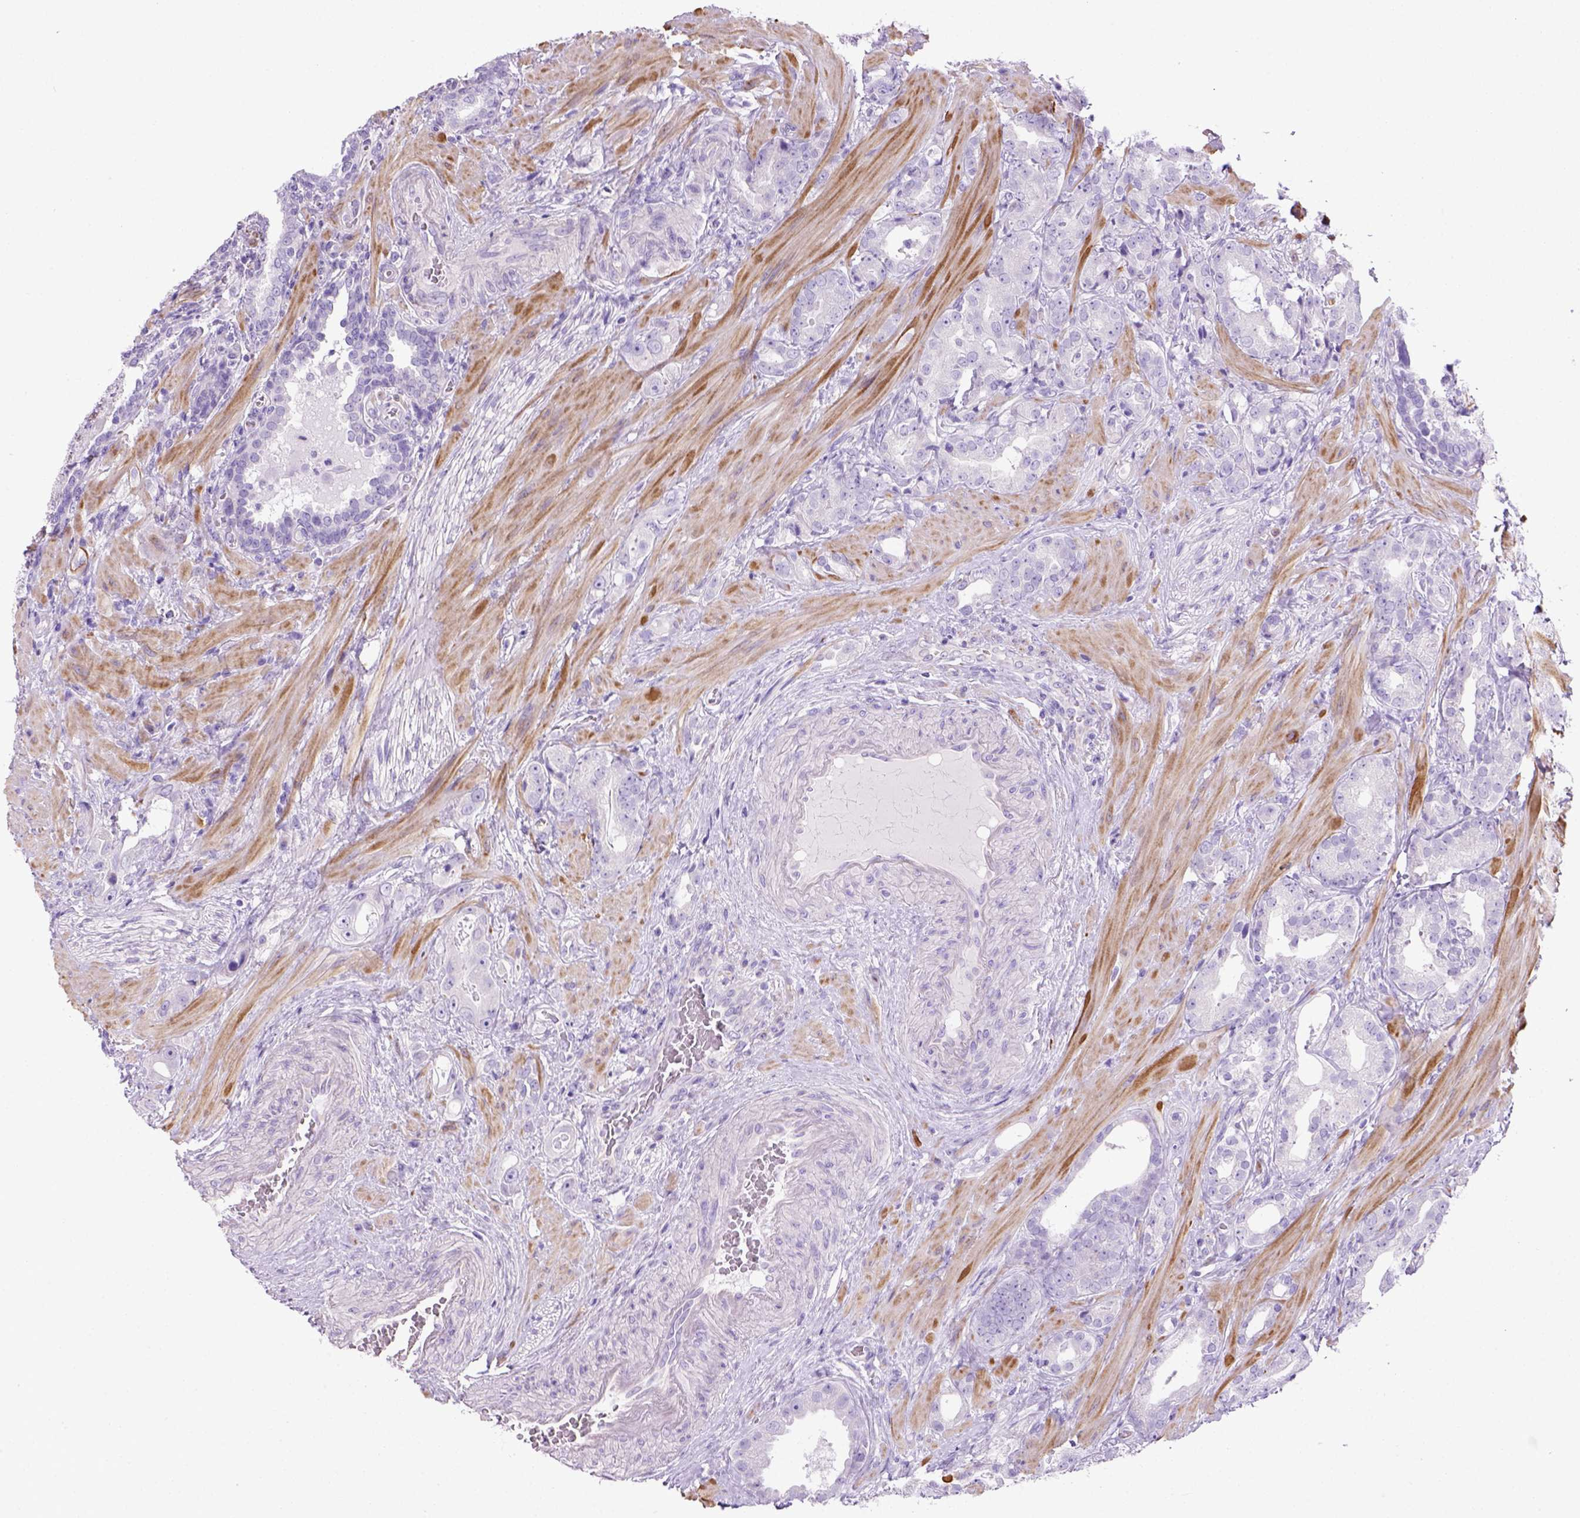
{"staining": {"intensity": "negative", "quantity": "none", "location": "none"}, "tissue": "prostate cancer", "cell_type": "Tumor cells", "image_type": "cancer", "snomed": [{"axis": "morphology", "description": "Adenocarcinoma, NOS"}, {"axis": "topography", "description": "Prostate"}], "caption": "Human prostate cancer stained for a protein using immunohistochemistry demonstrates no expression in tumor cells.", "gene": "ARHGEF33", "patient": {"sex": "male", "age": 57}}